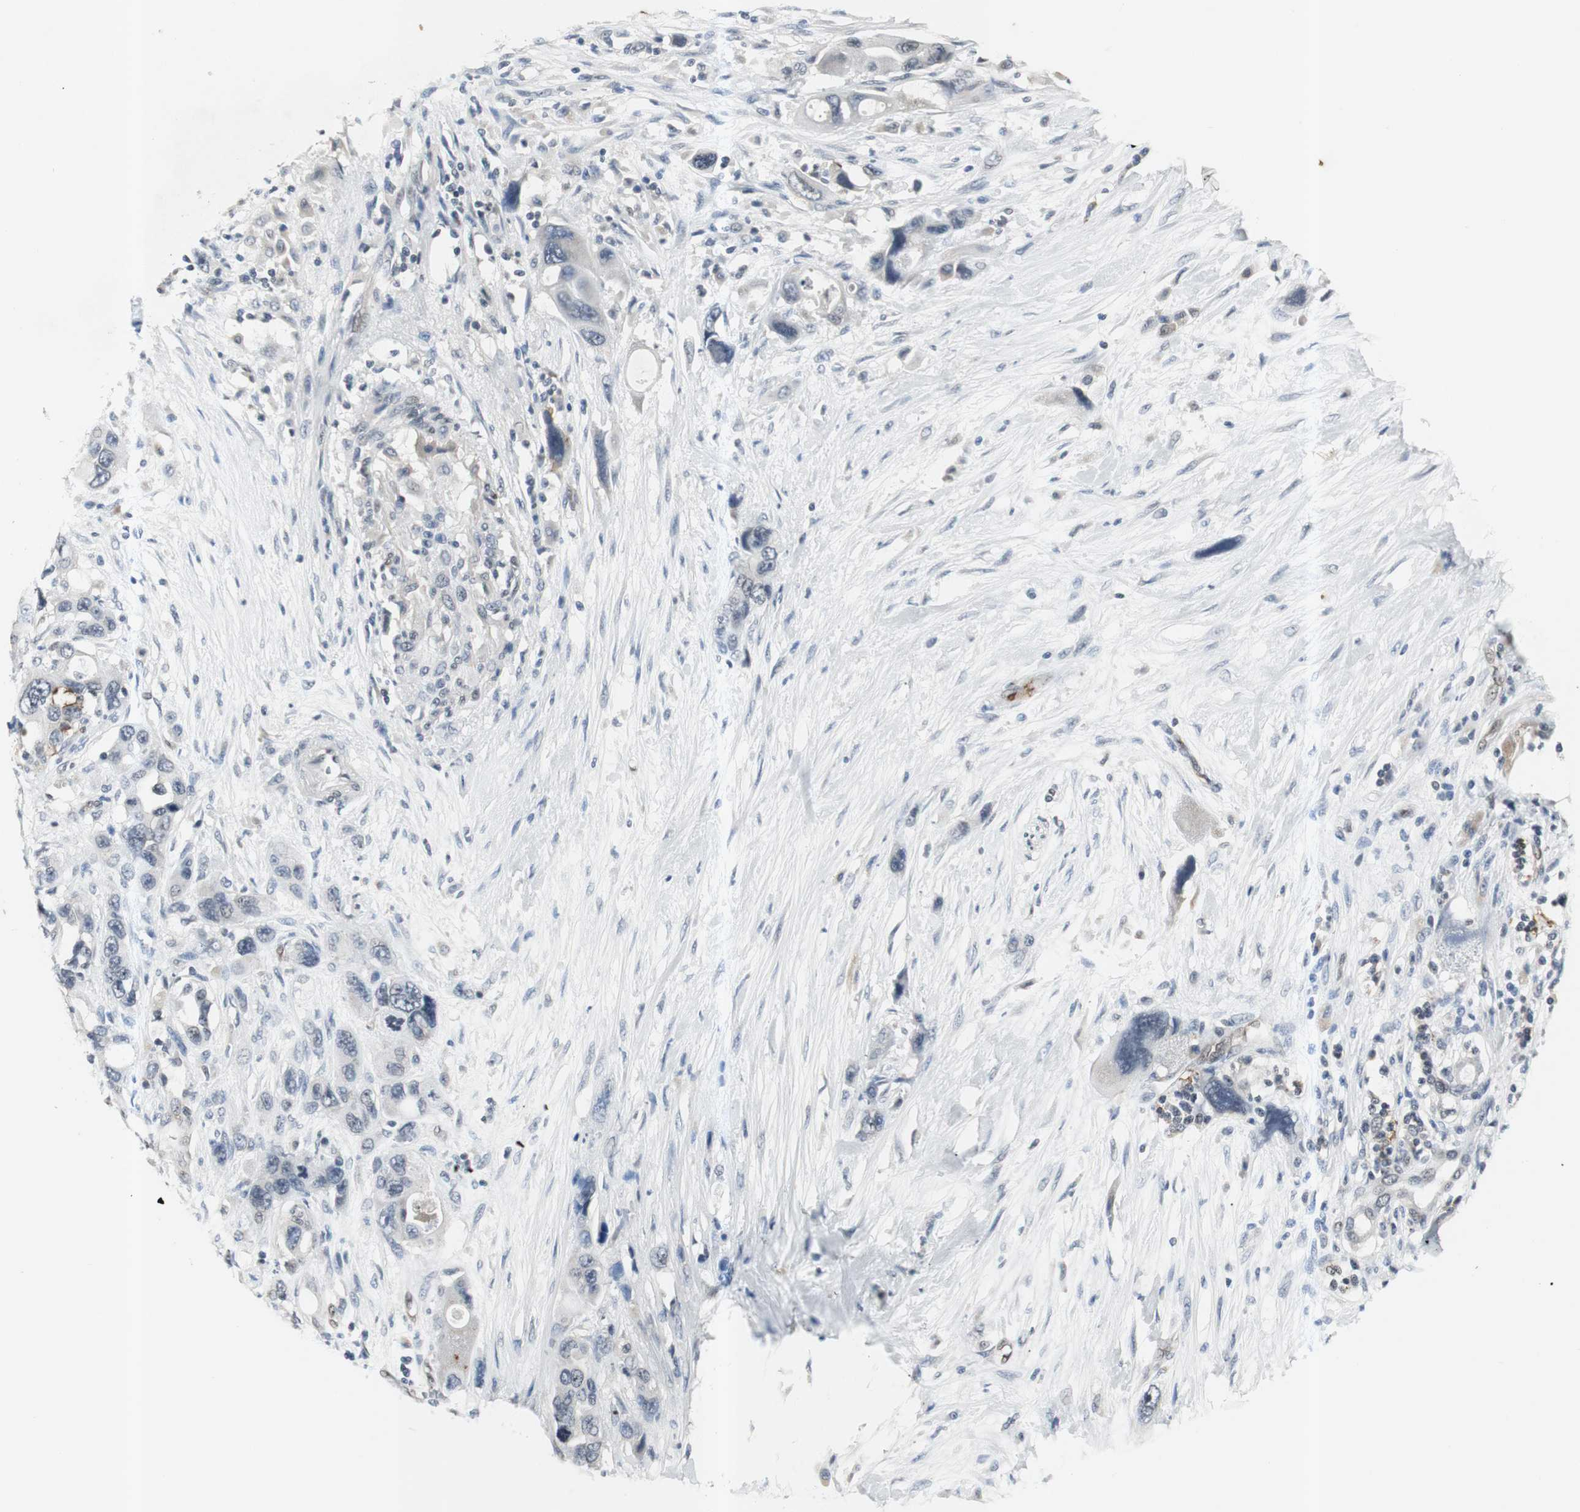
{"staining": {"intensity": "negative", "quantity": "none", "location": "none"}, "tissue": "pancreatic cancer", "cell_type": "Tumor cells", "image_type": "cancer", "snomed": [{"axis": "morphology", "description": "Adenocarcinoma, NOS"}, {"axis": "topography", "description": "Pancreas"}], "caption": "DAB (3,3'-diaminobenzidine) immunohistochemical staining of adenocarcinoma (pancreatic) displays no significant expression in tumor cells.", "gene": "SMAD1", "patient": {"sex": "male", "age": 46}}